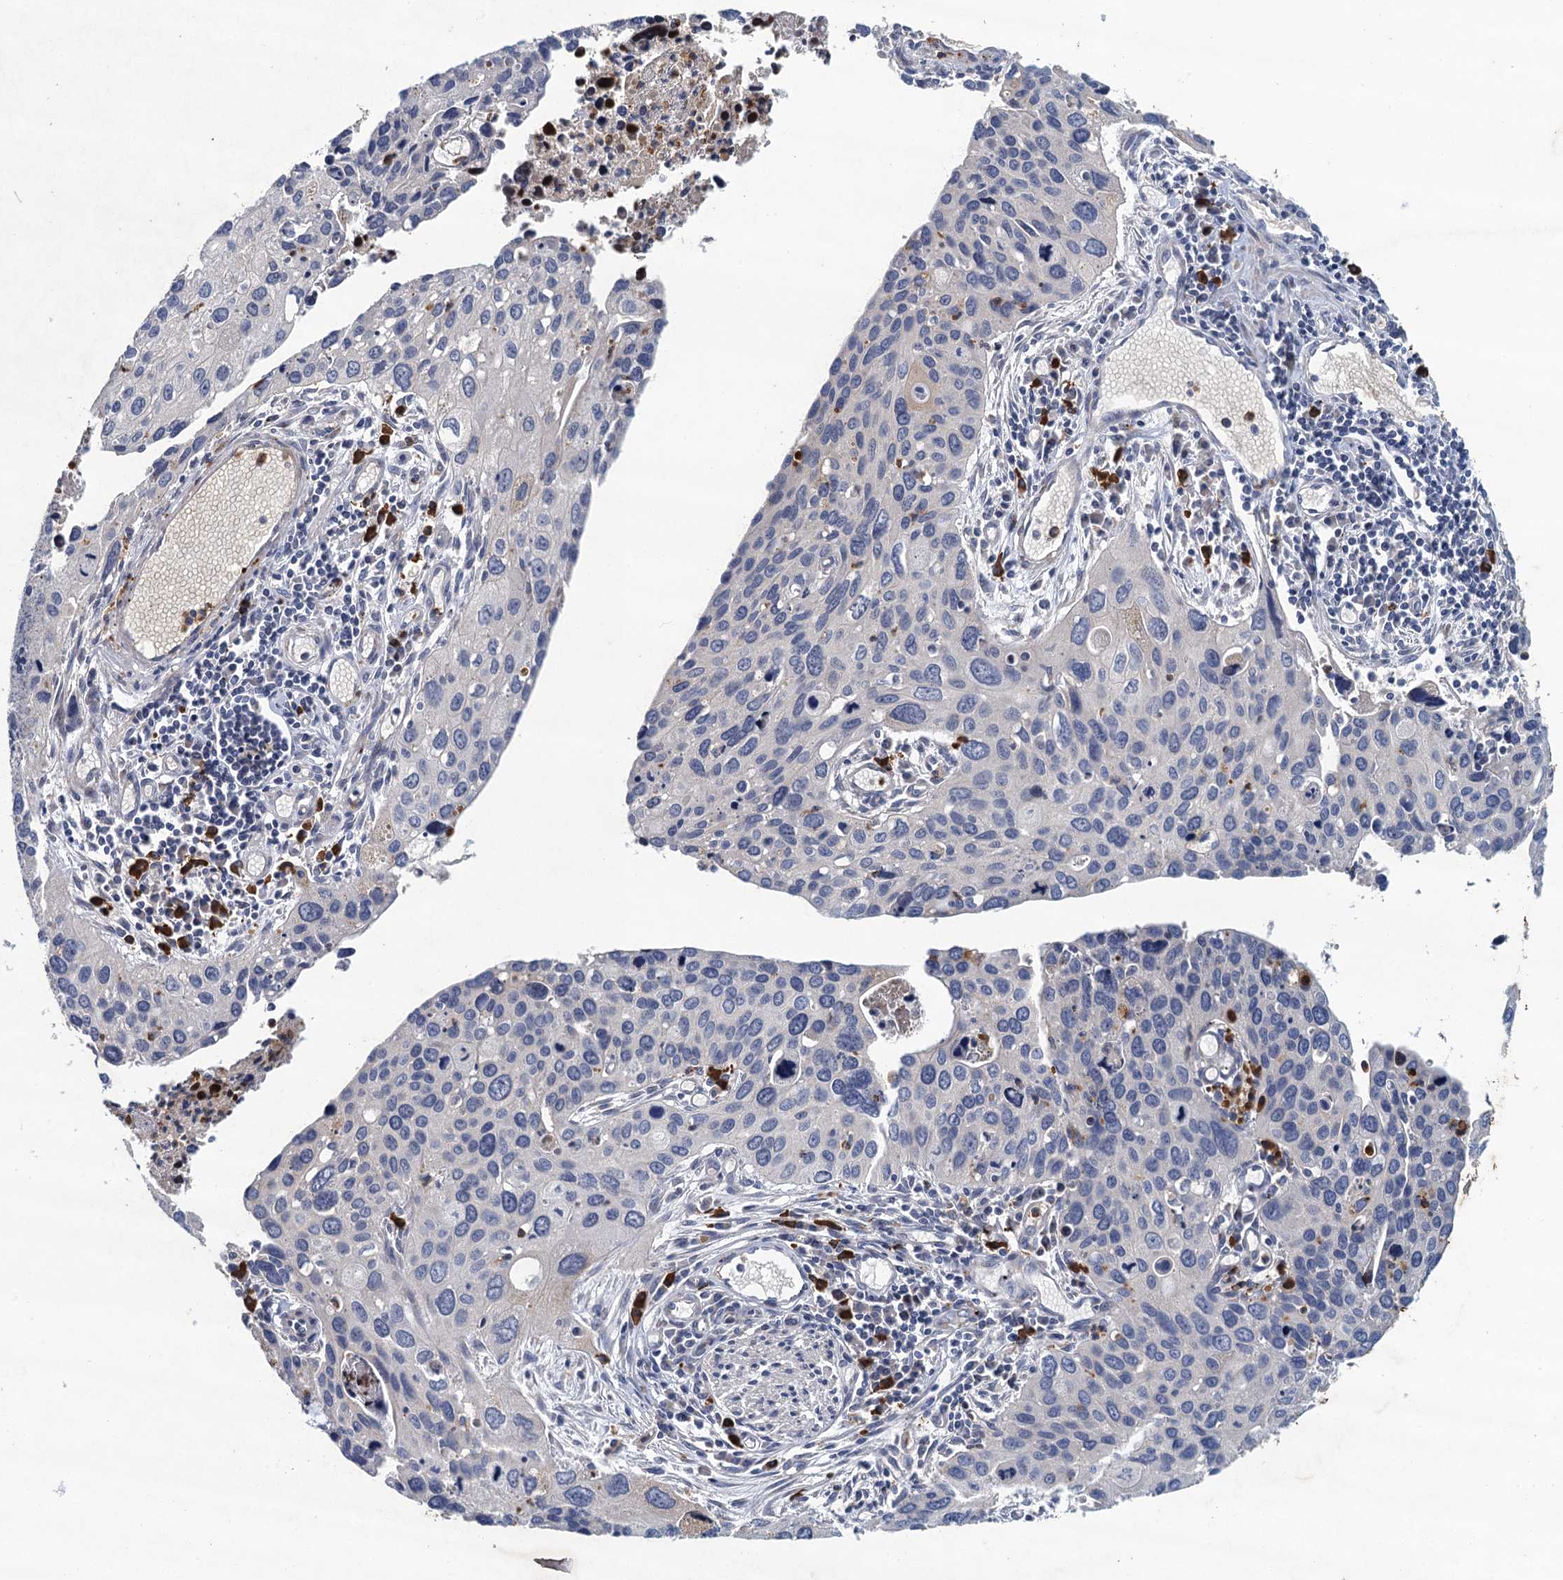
{"staining": {"intensity": "negative", "quantity": "none", "location": "none"}, "tissue": "cervical cancer", "cell_type": "Tumor cells", "image_type": "cancer", "snomed": [{"axis": "morphology", "description": "Squamous cell carcinoma, NOS"}, {"axis": "topography", "description": "Cervix"}], "caption": "Immunohistochemistry (IHC) of squamous cell carcinoma (cervical) reveals no expression in tumor cells.", "gene": "TPCN1", "patient": {"sex": "female", "age": 55}}